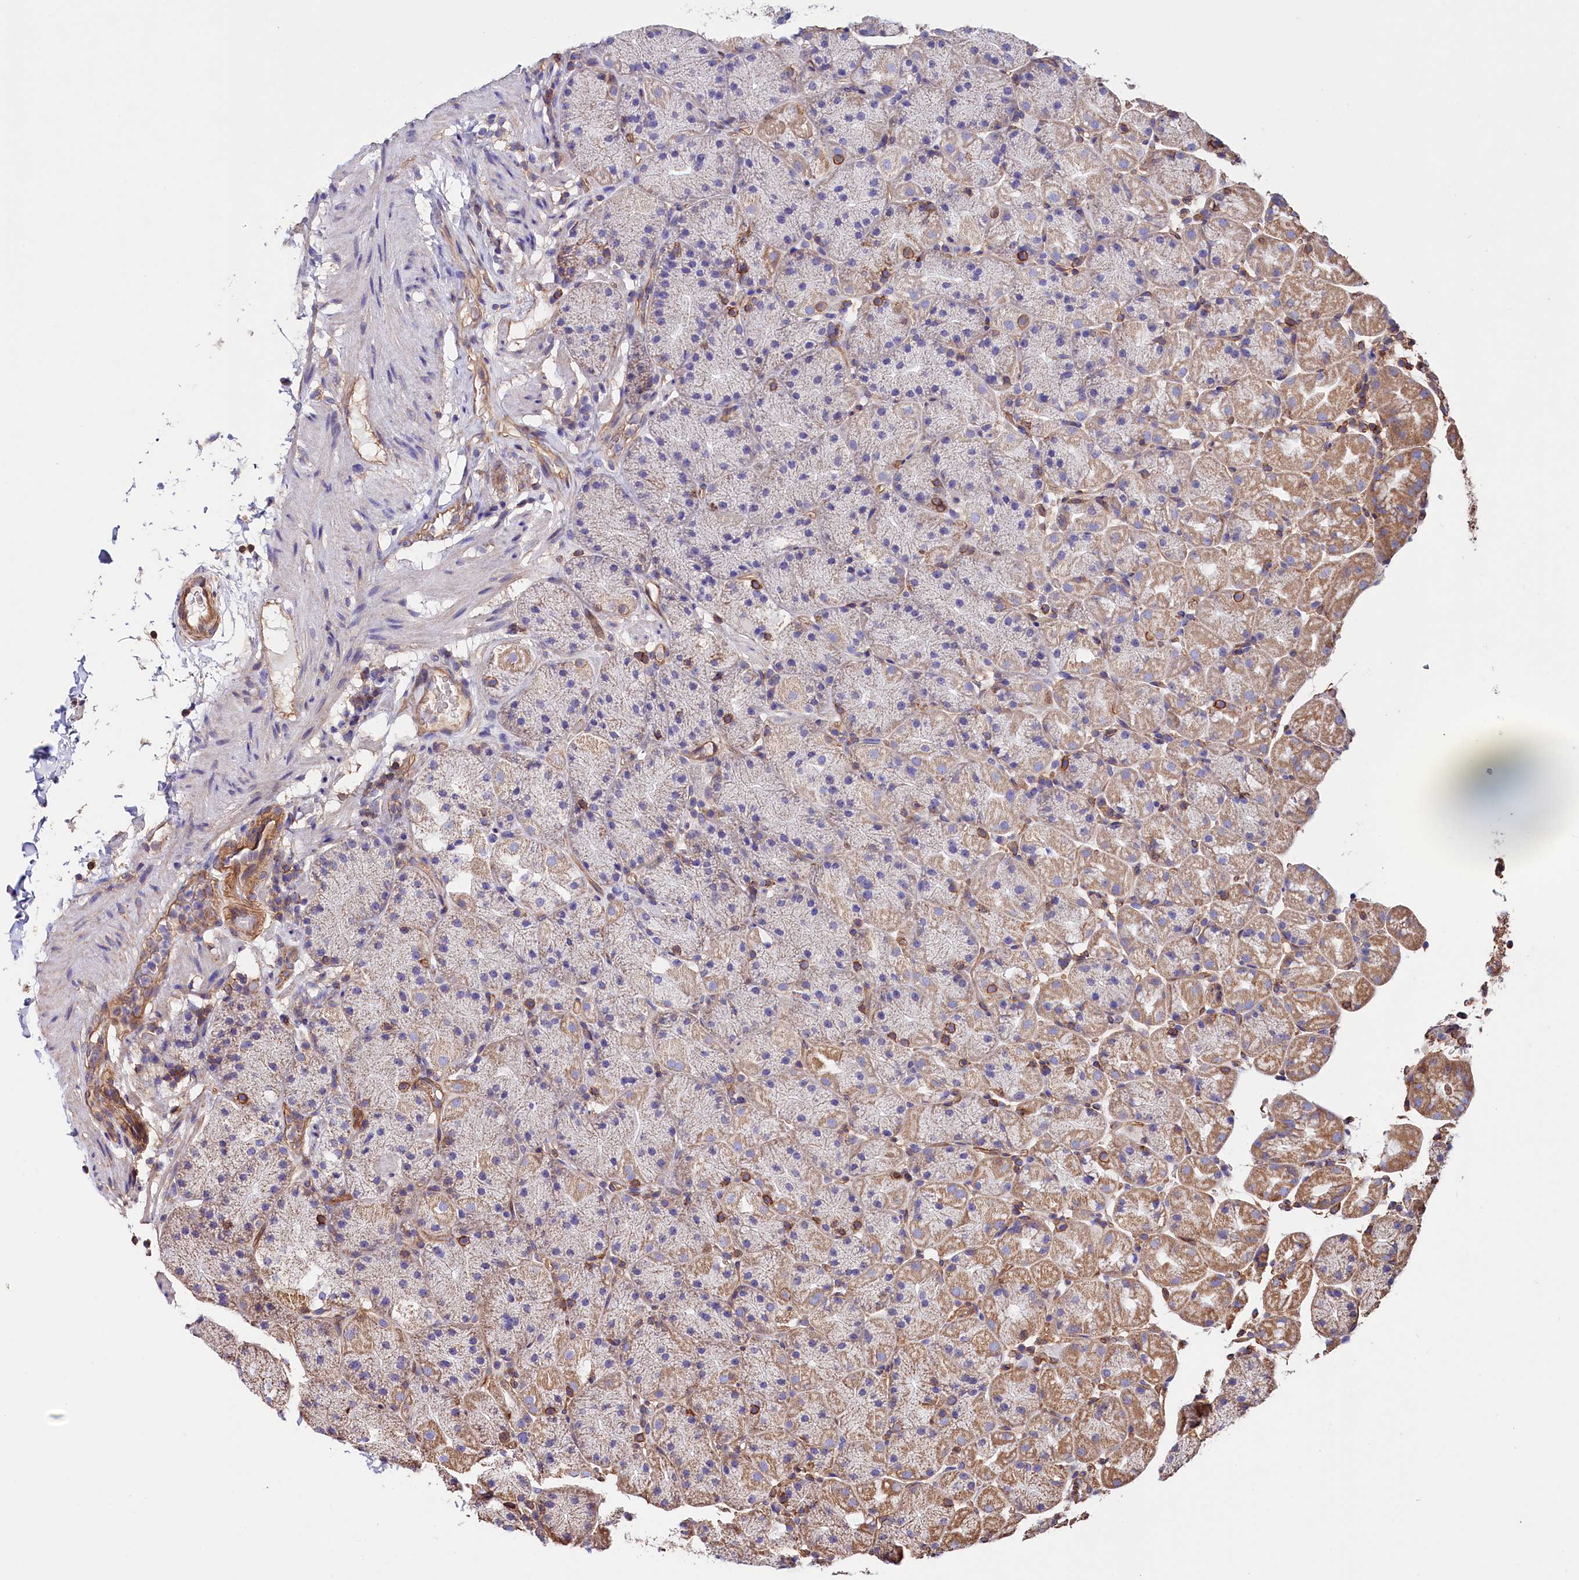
{"staining": {"intensity": "moderate", "quantity": "25%-75%", "location": "cytoplasmic/membranous"}, "tissue": "stomach", "cell_type": "Glandular cells", "image_type": "normal", "snomed": [{"axis": "morphology", "description": "Normal tissue, NOS"}, {"axis": "topography", "description": "Stomach, upper"}, {"axis": "topography", "description": "Stomach, lower"}], "caption": "The image demonstrates immunohistochemical staining of unremarkable stomach. There is moderate cytoplasmic/membranous positivity is appreciated in approximately 25%-75% of glandular cells. (DAB IHC with brightfield microscopy, high magnification).", "gene": "ATP2B4", "patient": {"sex": "male", "age": 67}}